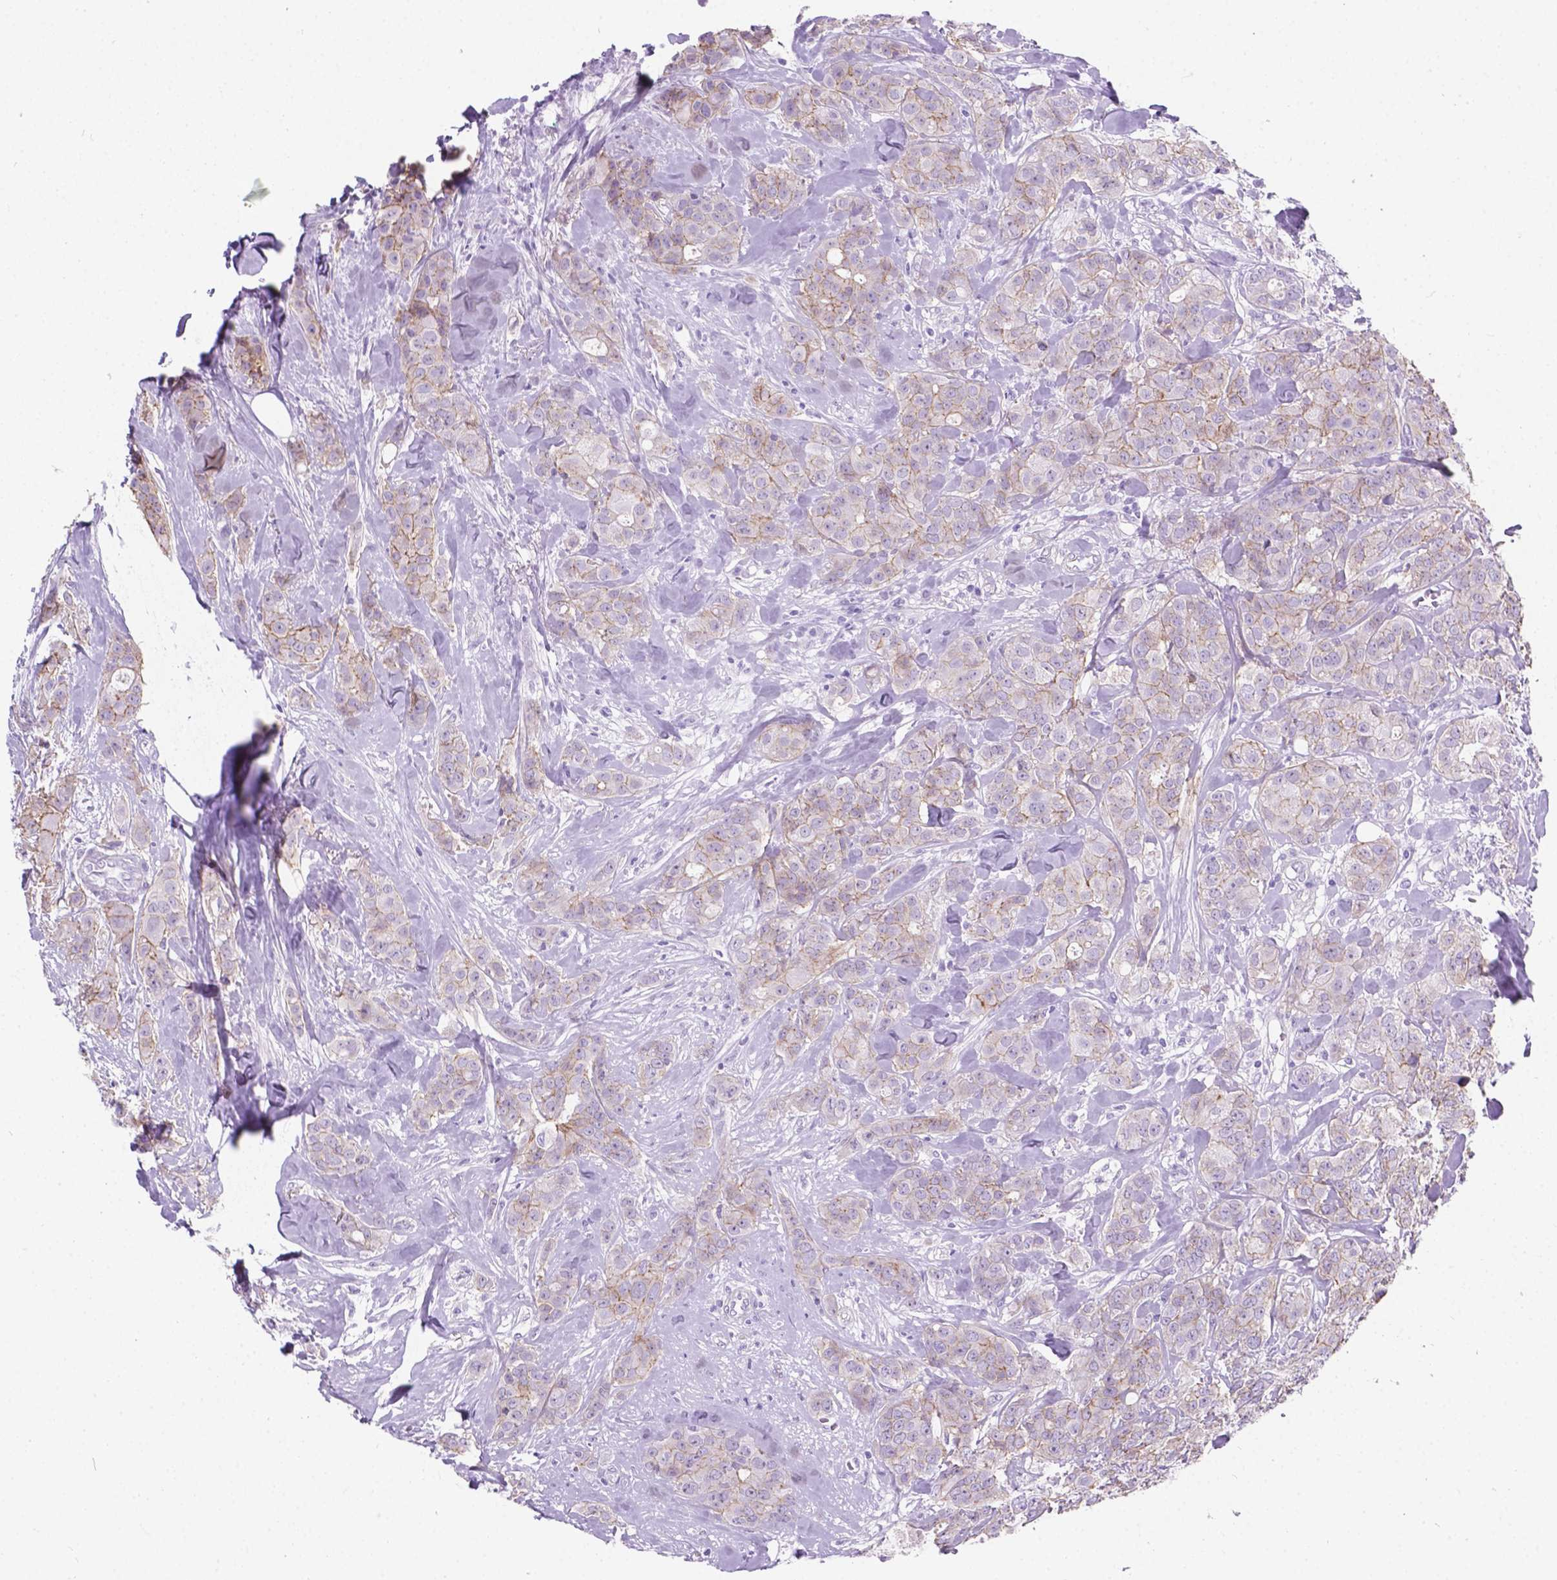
{"staining": {"intensity": "weak", "quantity": "<25%", "location": "cytoplasmic/membranous"}, "tissue": "breast cancer", "cell_type": "Tumor cells", "image_type": "cancer", "snomed": [{"axis": "morphology", "description": "Duct carcinoma"}, {"axis": "topography", "description": "Breast"}], "caption": "DAB immunohistochemical staining of human infiltrating ductal carcinoma (breast) reveals no significant expression in tumor cells. The staining is performed using DAB (3,3'-diaminobenzidine) brown chromogen with nuclei counter-stained in using hematoxylin.", "gene": "KIAA0040", "patient": {"sex": "female", "age": 43}}